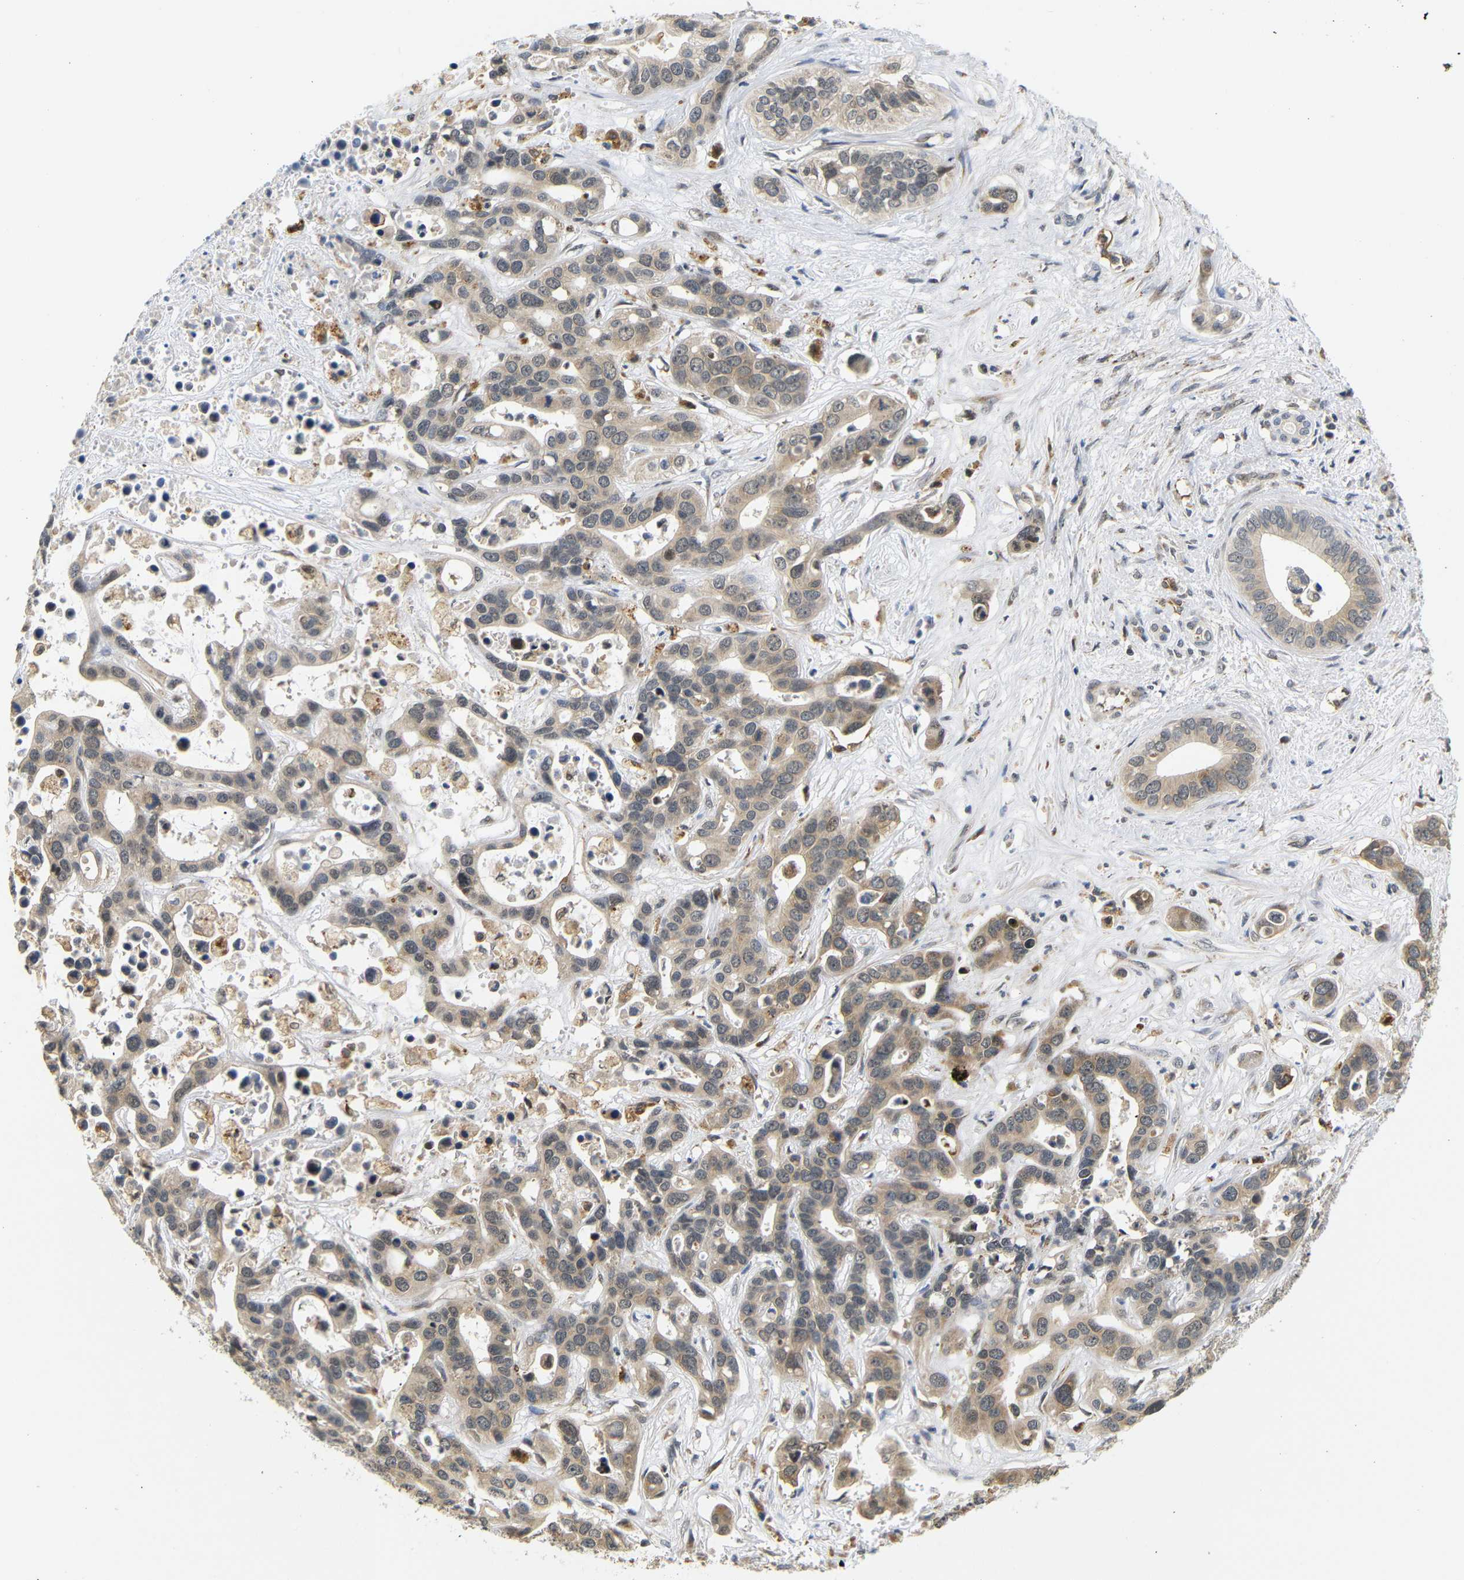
{"staining": {"intensity": "weak", "quantity": ">75%", "location": "cytoplasmic/membranous"}, "tissue": "liver cancer", "cell_type": "Tumor cells", "image_type": "cancer", "snomed": [{"axis": "morphology", "description": "Cholangiocarcinoma"}, {"axis": "topography", "description": "Liver"}], "caption": "High-power microscopy captured an immunohistochemistry (IHC) photomicrograph of liver cancer, revealing weak cytoplasmic/membranous positivity in about >75% of tumor cells.", "gene": "GJA5", "patient": {"sex": "female", "age": 65}}